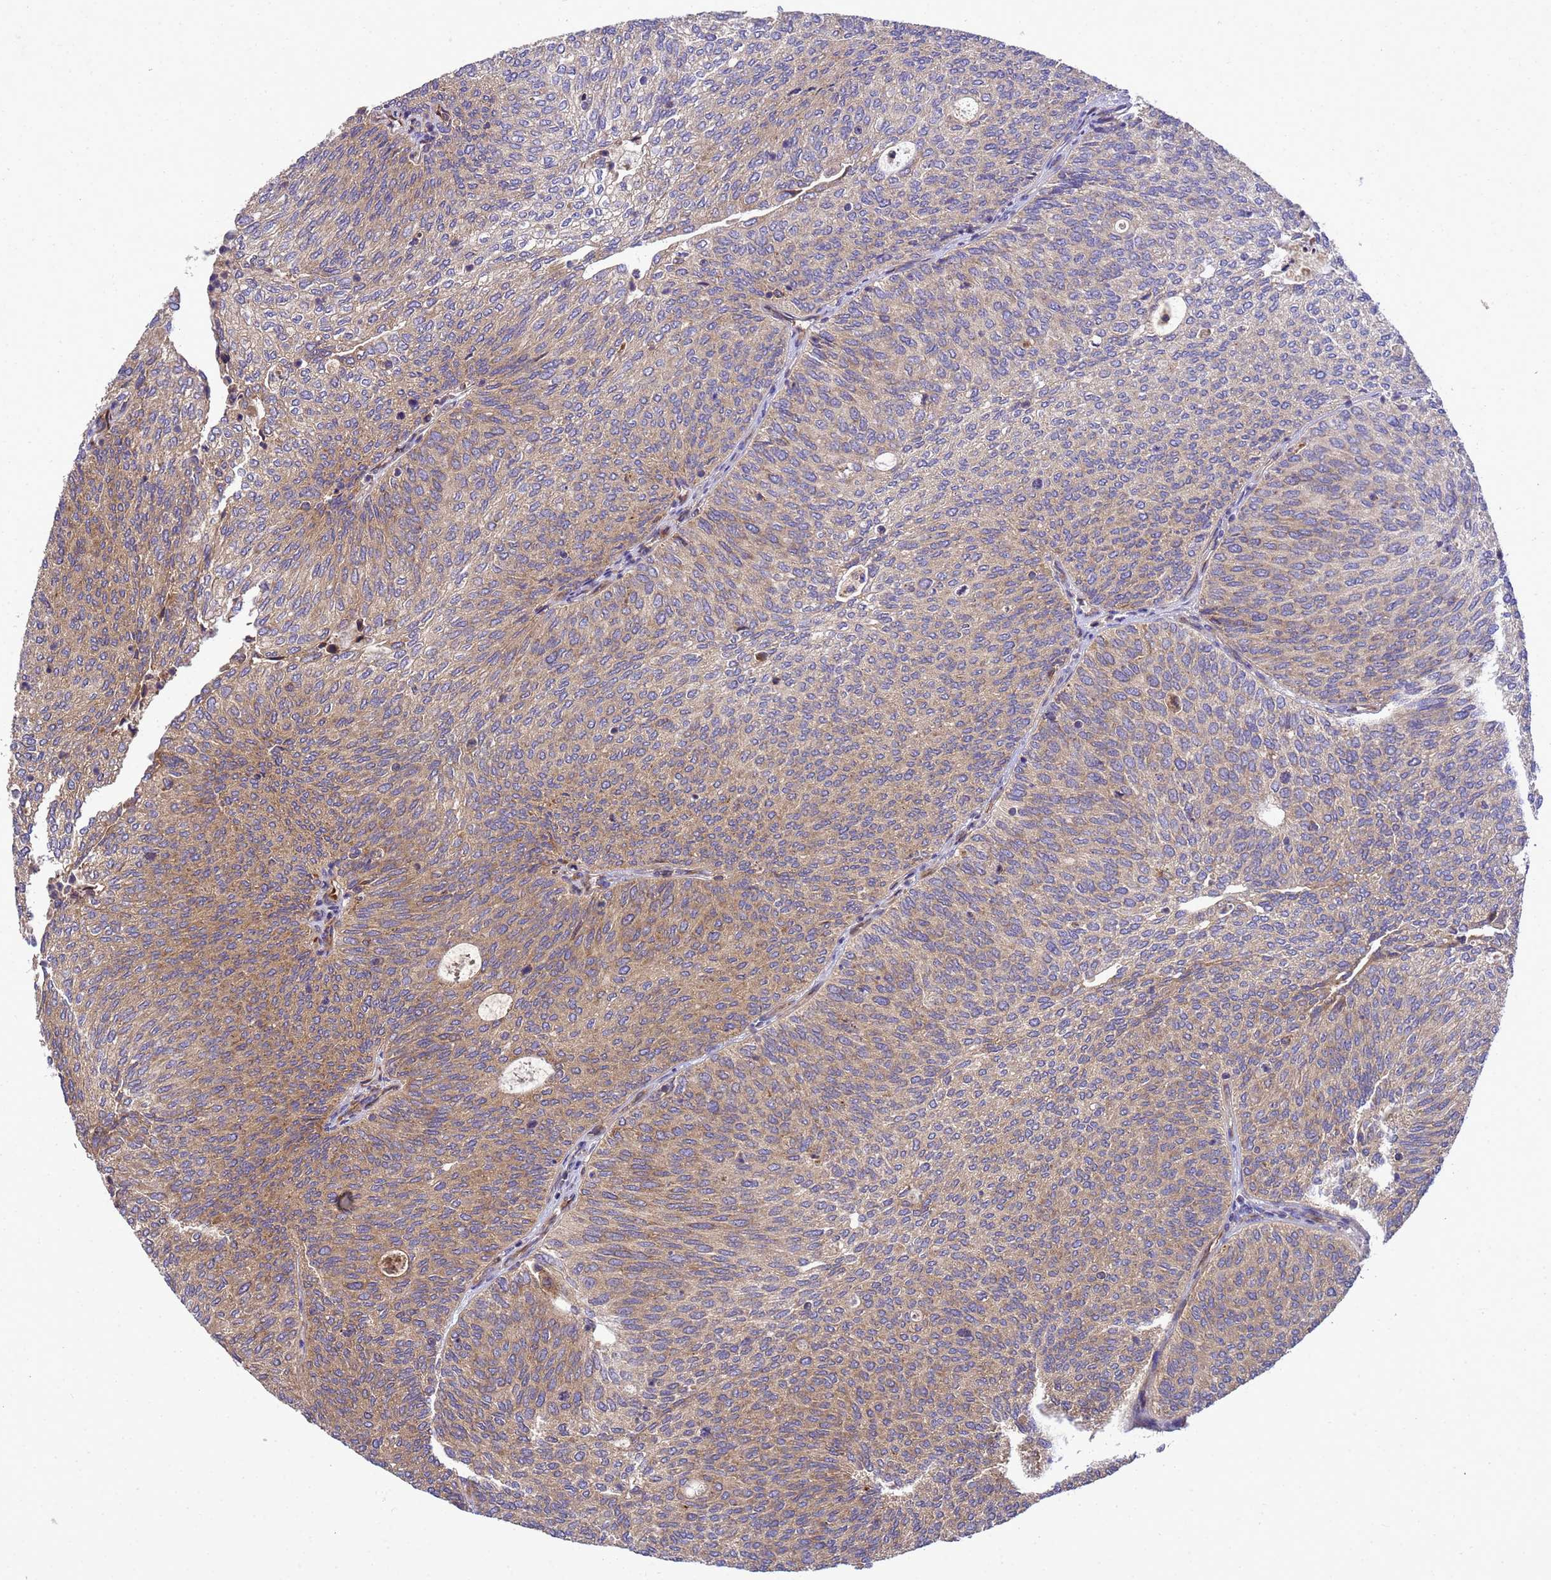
{"staining": {"intensity": "moderate", "quantity": ">75%", "location": "cytoplasmic/membranous"}, "tissue": "urothelial cancer", "cell_type": "Tumor cells", "image_type": "cancer", "snomed": [{"axis": "morphology", "description": "Urothelial carcinoma, Low grade"}, {"axis": "topography", "description": "Urinary bladder"}], "caption": "This micrograph displays immunohistochemistry staining of human urothelial cancer, with medium moderate cytoplasmic/membranous expression in about >75% of tumor cells.", "gene": "BECN1", "patient": {"sex": "female", "age": 79}}